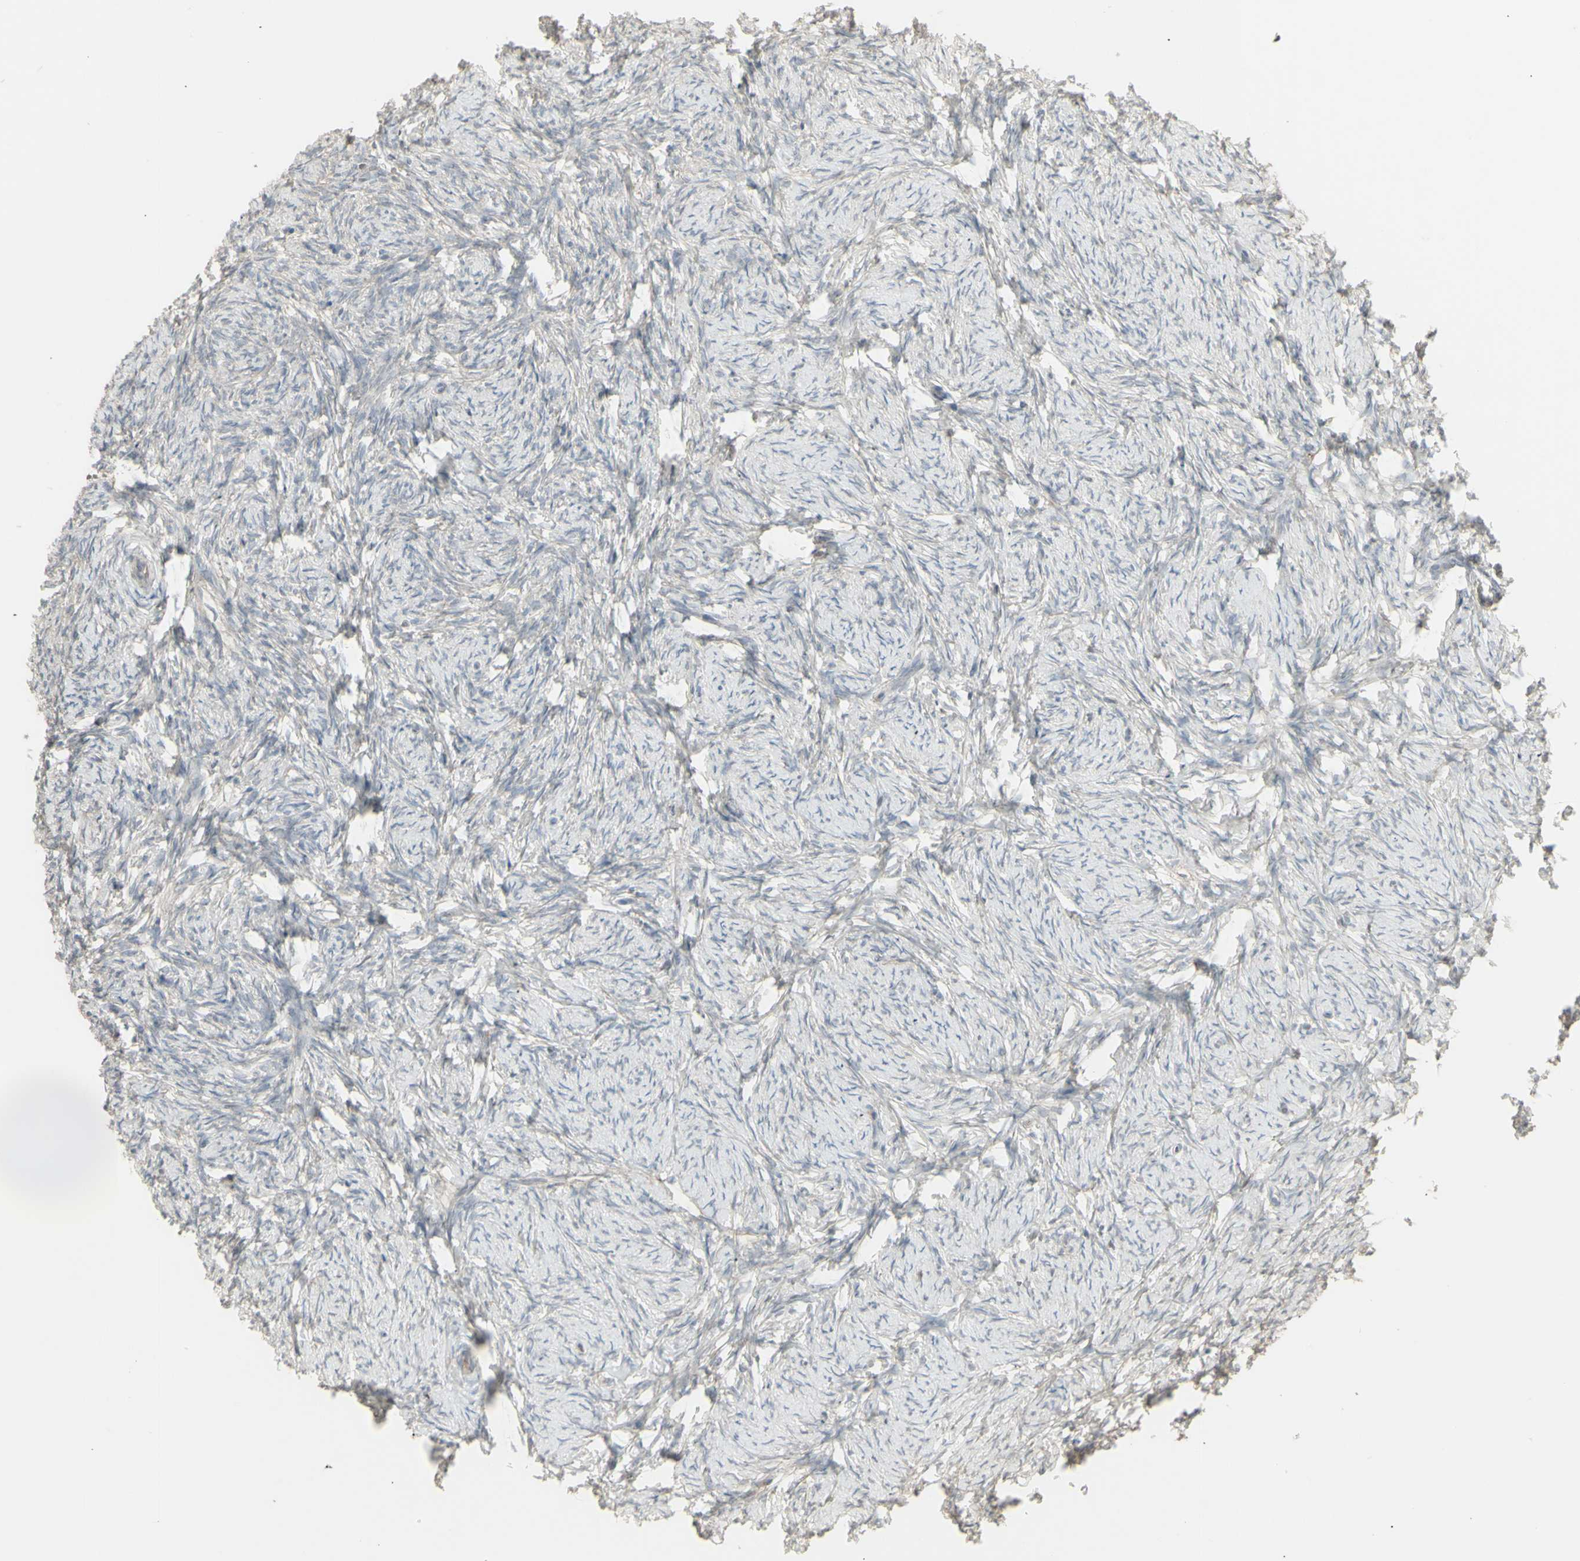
{"staining": {"intensity": "negative", "quantity": "none", "location": "none"}, "tissue": "ovary", "cell_type": "Ovarian stroma cells", "image_type": "normal", "snomed": [{"axis": "morphology", "description": "Normal tissue, NOS"}, {"axis": "topography", "description": "Ovary"}], "caption": "Immunohistochemical staining of benign ovary shows no significant expression in ovarian stroma cells. The staining was performed using DAB to visualize the protein expression in brown, while the nuclei were stained in blue with hematoxylin (Magnification: 20x).", "gene": "CSK", "patient": {"sex": "female", "age": 60}}